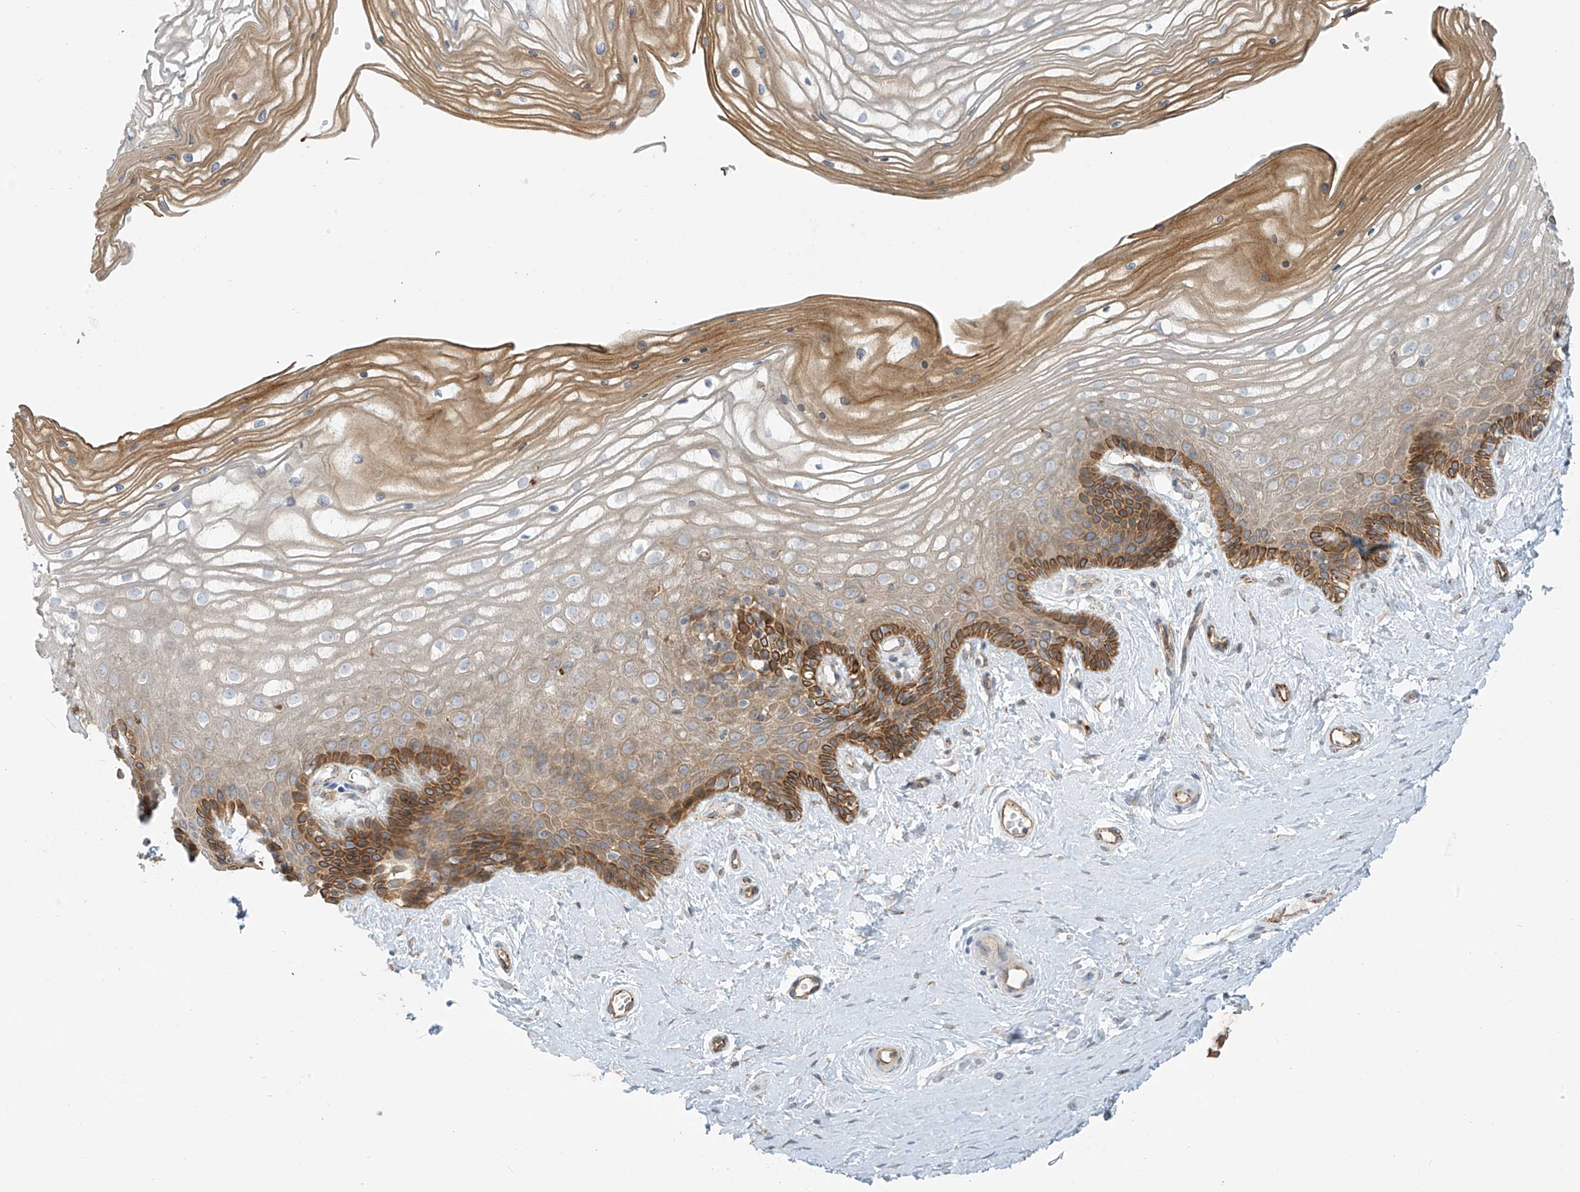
{"staining": {"intensity": "moderate", "quantity": "25%-75%", "location": "cytoplasmic/membranous"}, "tissue": "vagina", "cell_type": "Squamous epithelial cells", "image_type": "normal", "snomed": [{"axis": "morphology", "description": "Normal tissue, NOS"}, {"axis": "topography", "description": "Vagina"}, {"axis": "topography", "description": "Cervix"}], "caption": "Normal vagina shows moderate cytoplasmic/membranous staining in approximately 25%-75% of squamous epithelial cells (brown staining indicates protein expression, while blue staining denotes nuclei)..", "gene": "LZTS3", "patient": {"sex": "female", "age": 40}}